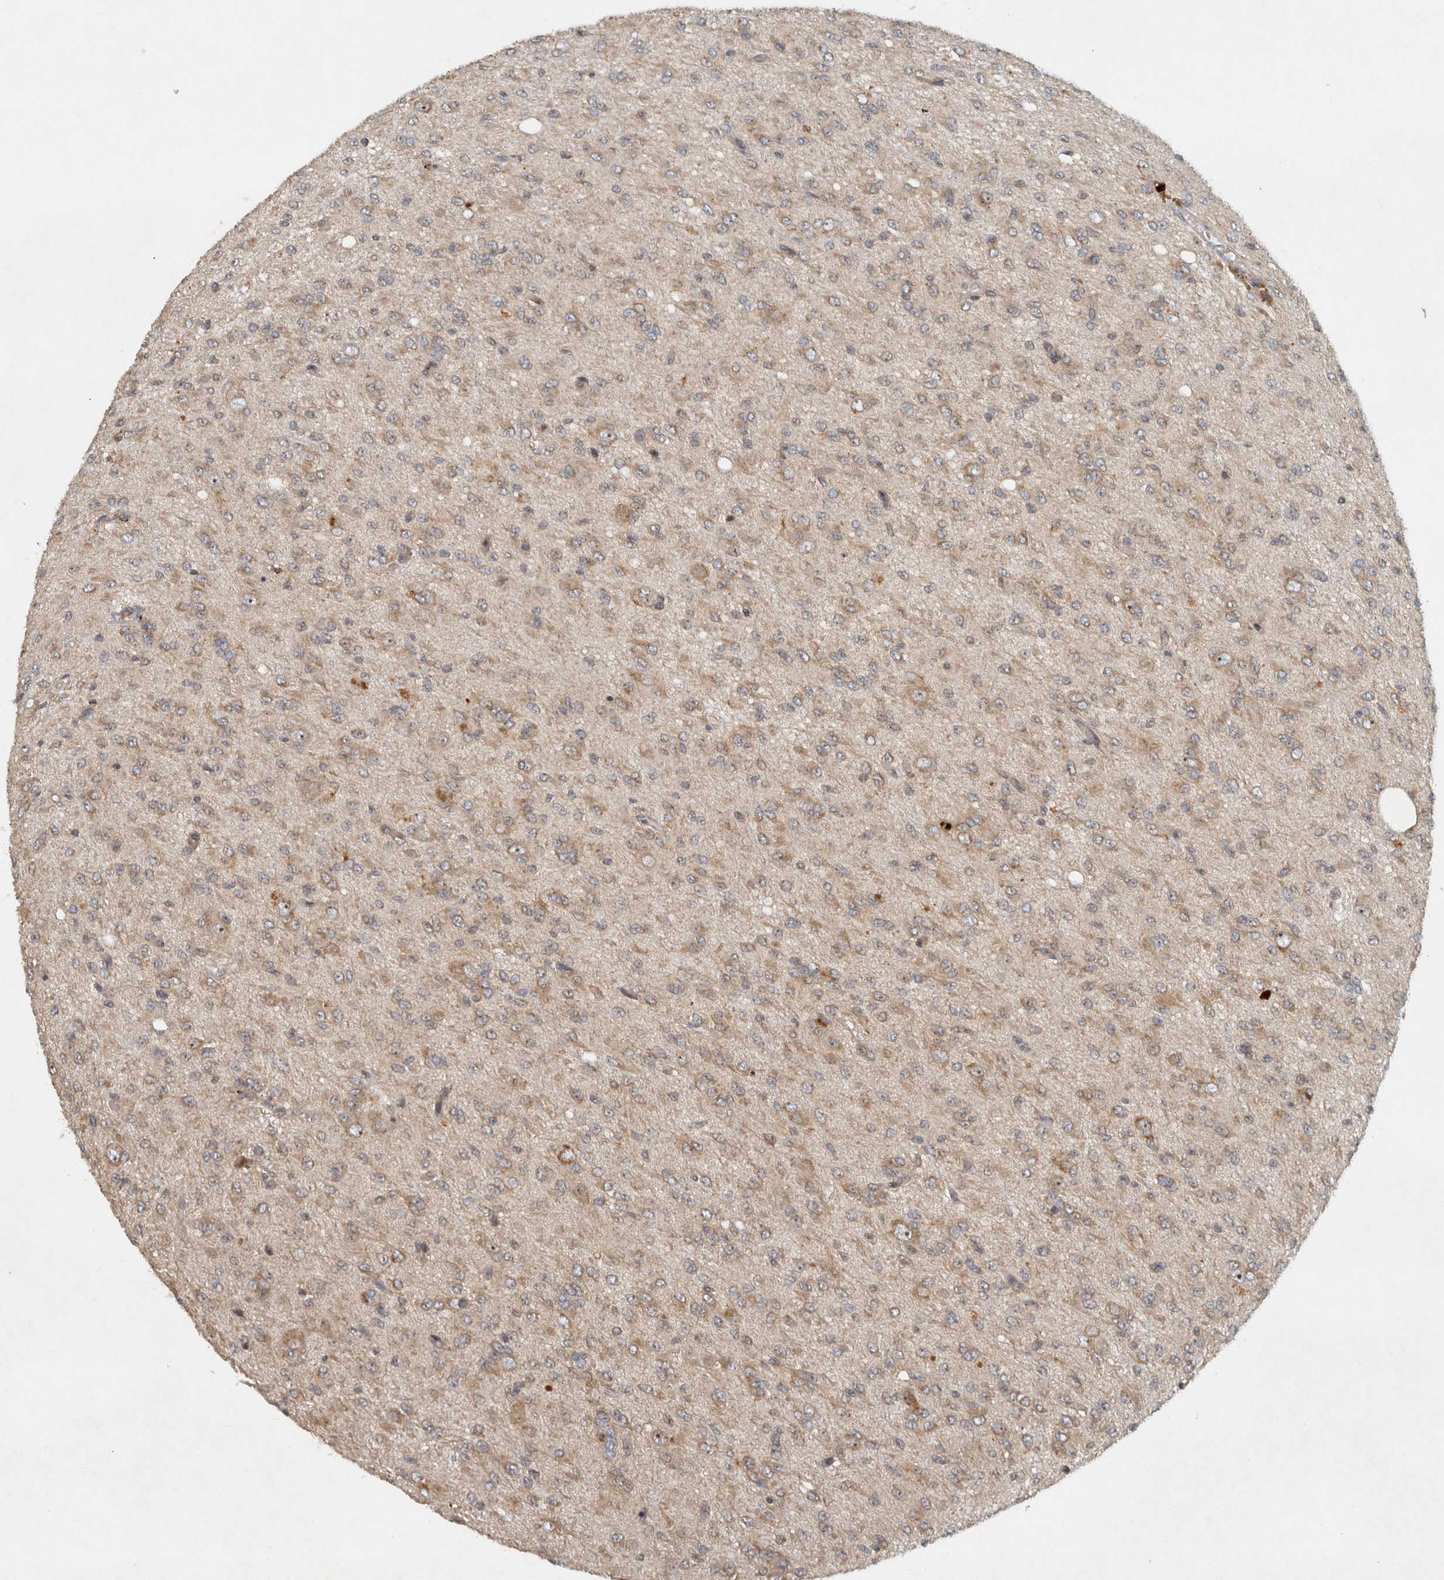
{"staining": {"intensity": "weak", "quantity": "25%-75%", "location": "cytoplasmic/membranous,nuclear"}, "tissue": "glioma", "cell_type": "Tumor cells", "image_type": "cancer", "snomed": [{"axis": "morphology", "description": "Glioma, malignant, High grade"}, {"axis": "topography", "description": "Brain"}], "caption": "Weak cytoplasmic/membranous and nuclear positivity for a protein is identified in approximately 25%-75% of tumor cells of glioma using immunohistochemistry (IHC).", "gene": "GPR137B", "patient": {"sex": "female", "age": 59}}